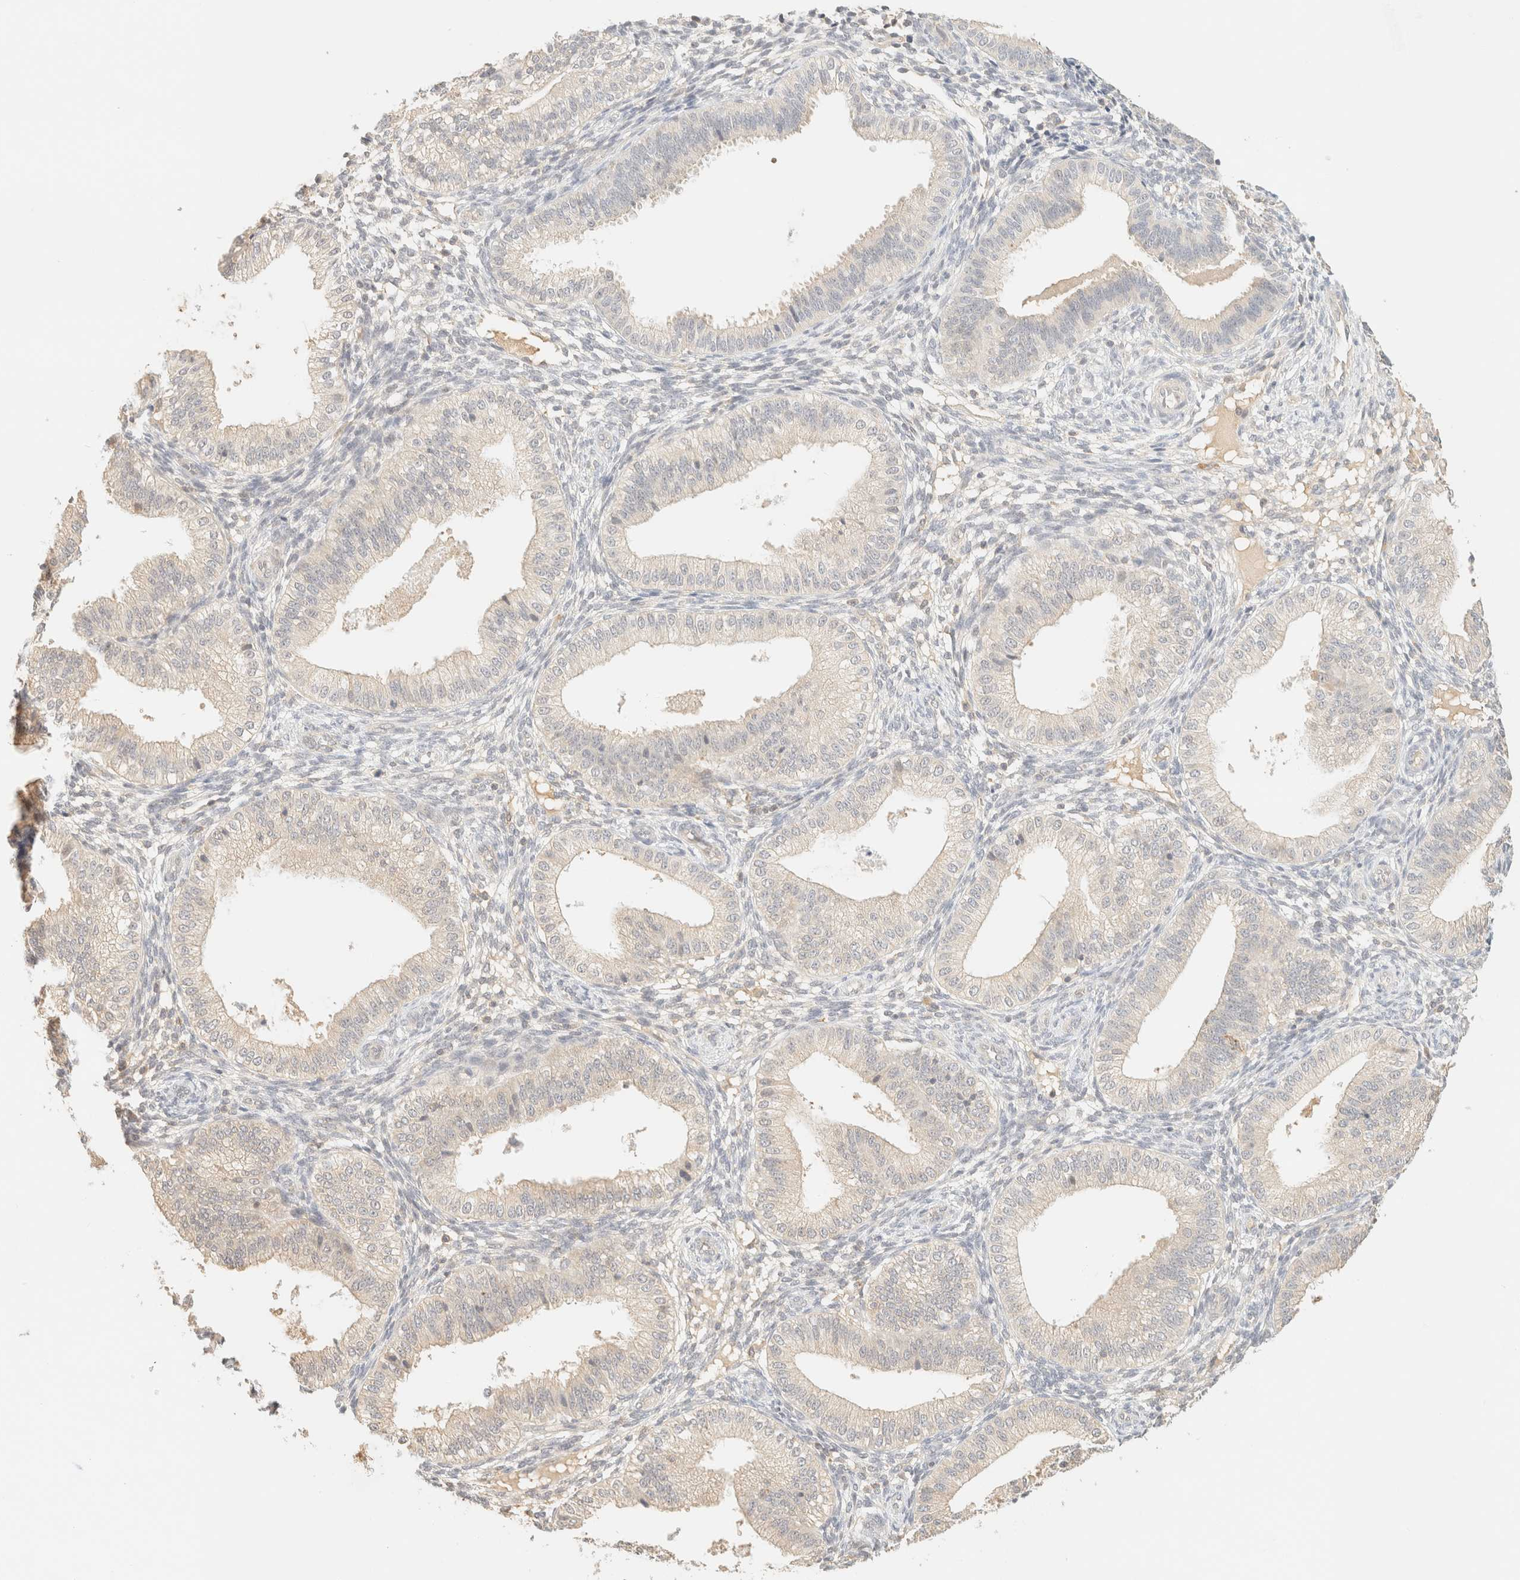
{"staining": {"intensity": "negative", "quantity": "none", "location": "none"}, "tissue": "endometrium", "cell_type": "Cells in endometrial stroma", "image_type": "normal", "snomed": [{"axis": "morphology", "description": "Normal tissue, NOS"}, {"axis": "topography", "description": "Endometrium"}], "caption": "The immunohistochemistry (IHC) micrograph has no significant staining in cells in endometrial stroma of endometrium. The staining was performed using DAB to visualize the protein expression in brown, while the nuclei were stained in blue with hematoxylin (Magnification: 20x).", "gene": "TIMD4", "patient": {"sex": "female", "age": 39}}